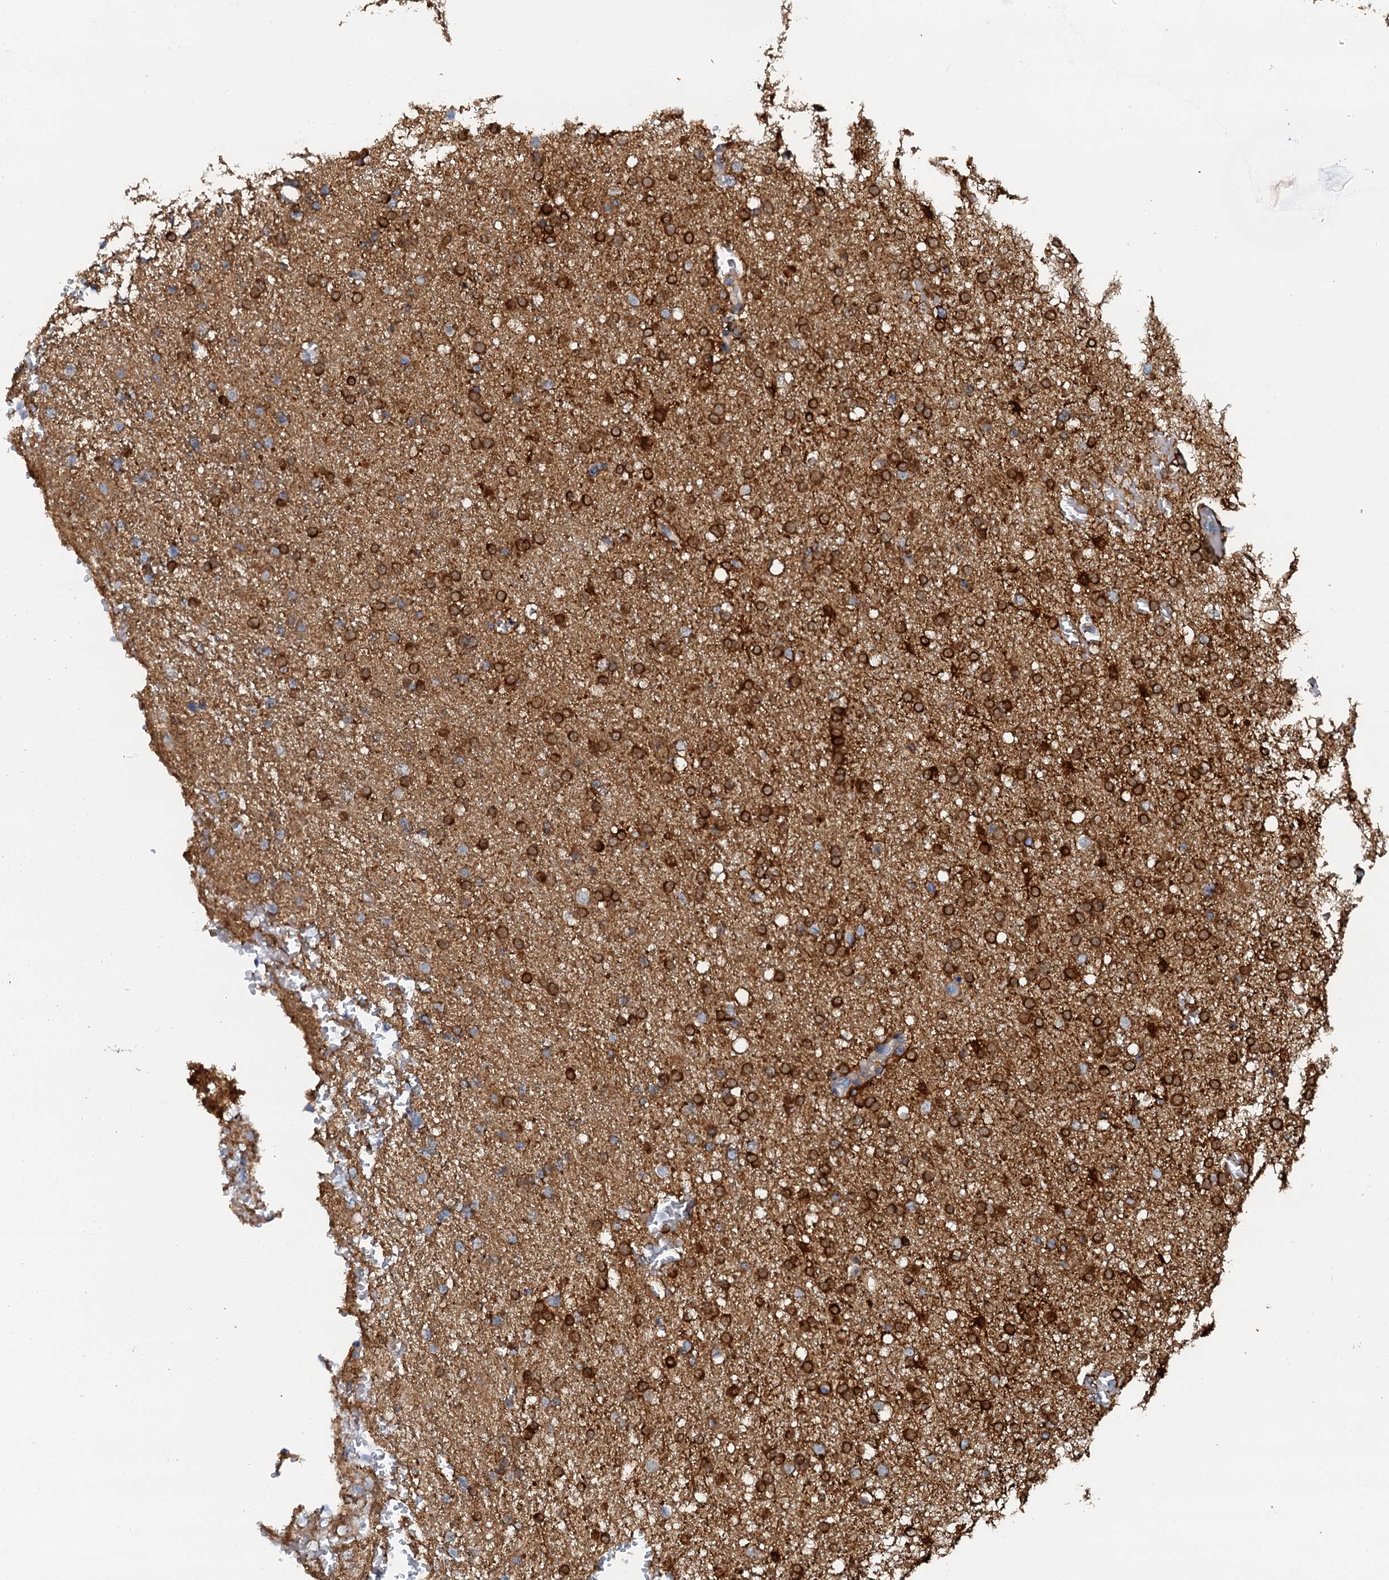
{"staining": {"intensity": "strong", "quantity": "25%-75%", "location": "cytoplasmic/membranous"}, "tissue": "glioma", "cell_type": "Tumor cells", "image_type": "cancer", "snomed": [{"axis": "morphology", "description": "Glioma, malignant, High grade"}, {"axis": "topography", "description": "Brain"}], "caption": "A high amount of strong cytoplasmic/membranous positivity is present in about 25%-75% of tumor cells in glioma tissue.", "gene": "GFOD2", "patient": {"sex": "male", "age": 72}}